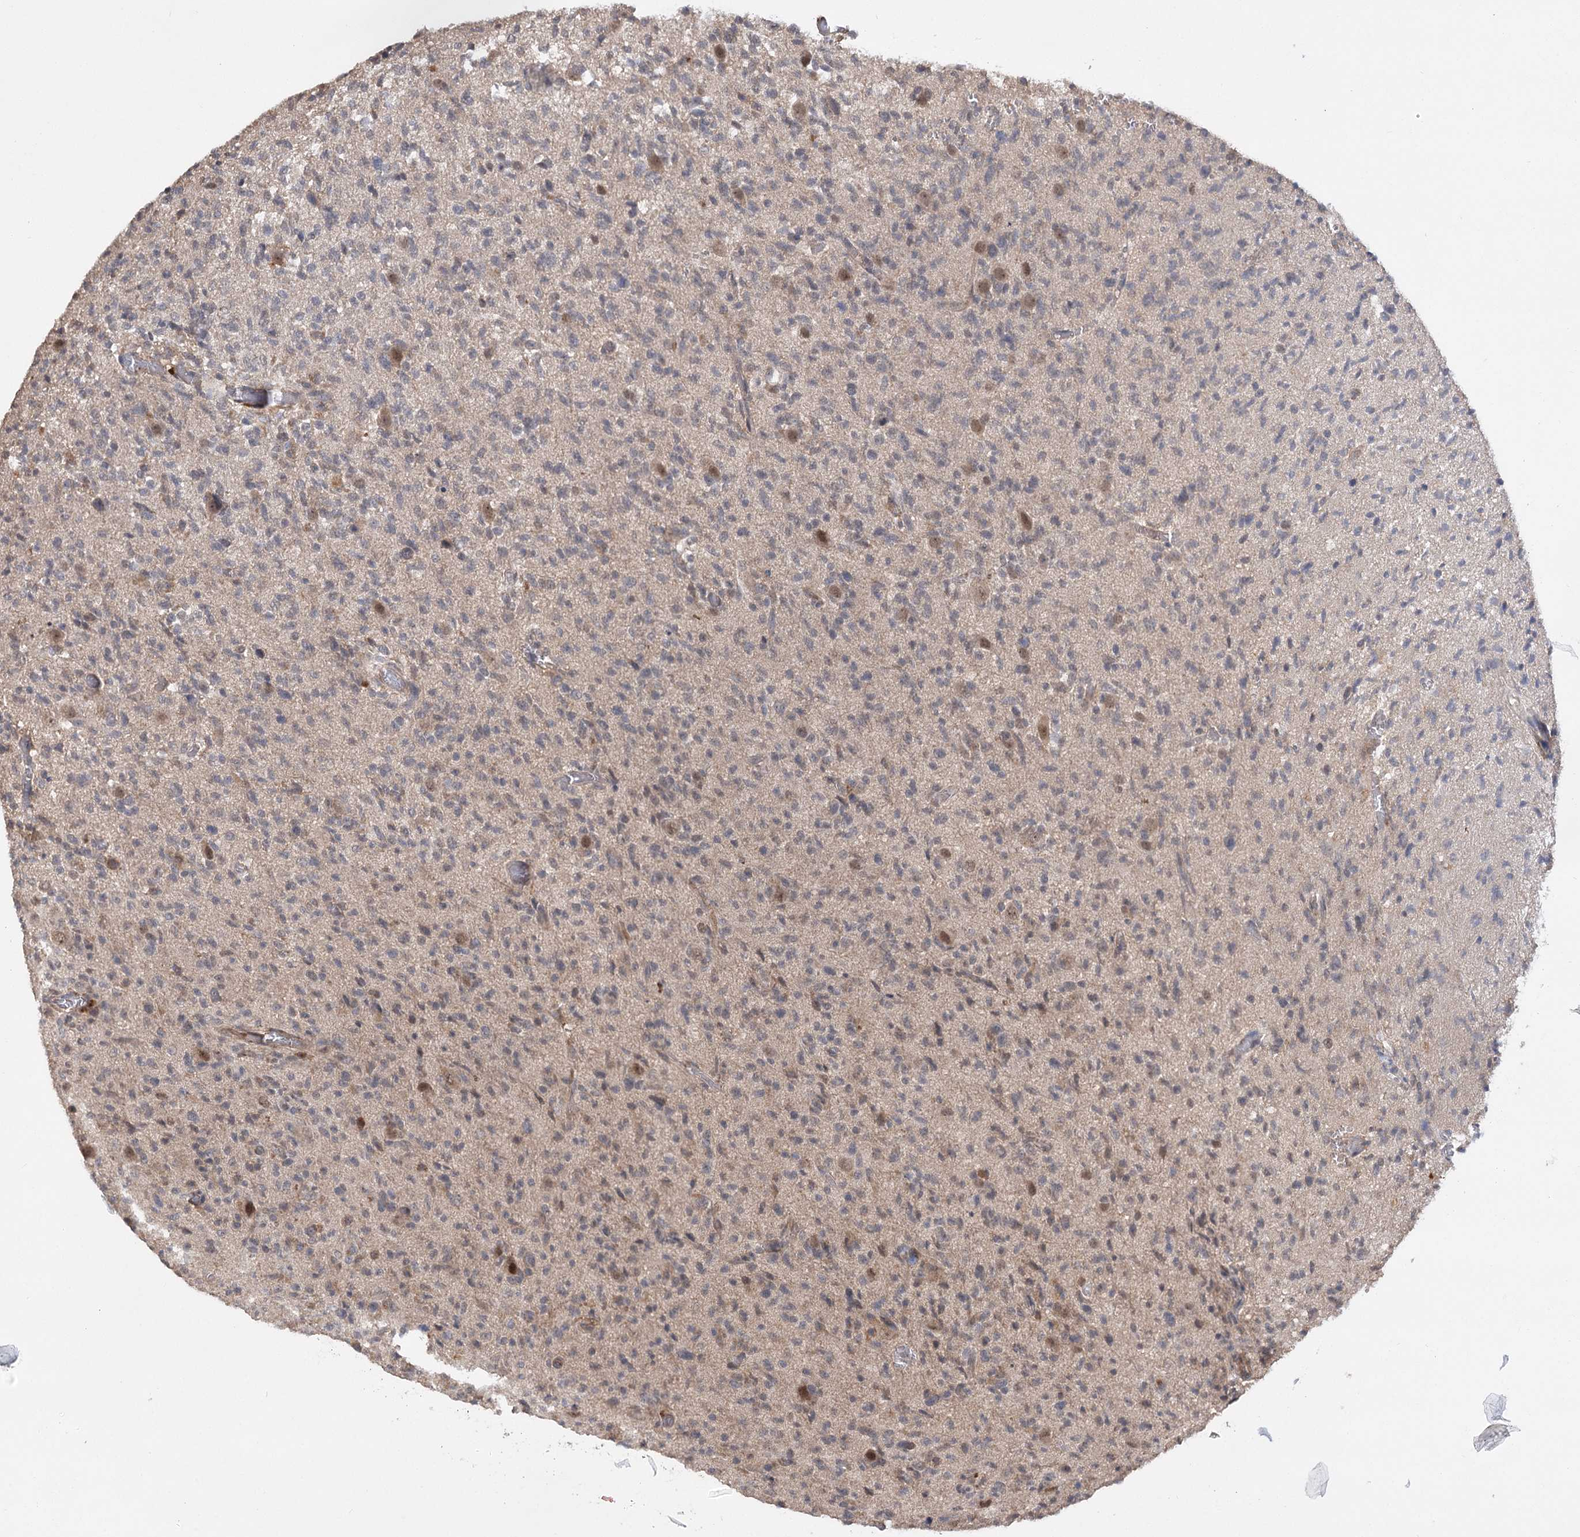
{"staining": {"intensity": "weak", "quantity": "<25%", "location": "cytoplasmic/membranous,nuclear"}, "tissue": "glioma", "cell_type": "Tumor cells", "image_type": "cancer", "snomed": [{"axis": "morphology", "description": "Glioma, malignant, High grade"}, {"axis": "topography", "description": "Brain"}], "caption": "Protein analysis of glioma reveals no significant staining in tumor cells.", "gene": "TENM2", "patient": {"sex": "female", "age": 57}}